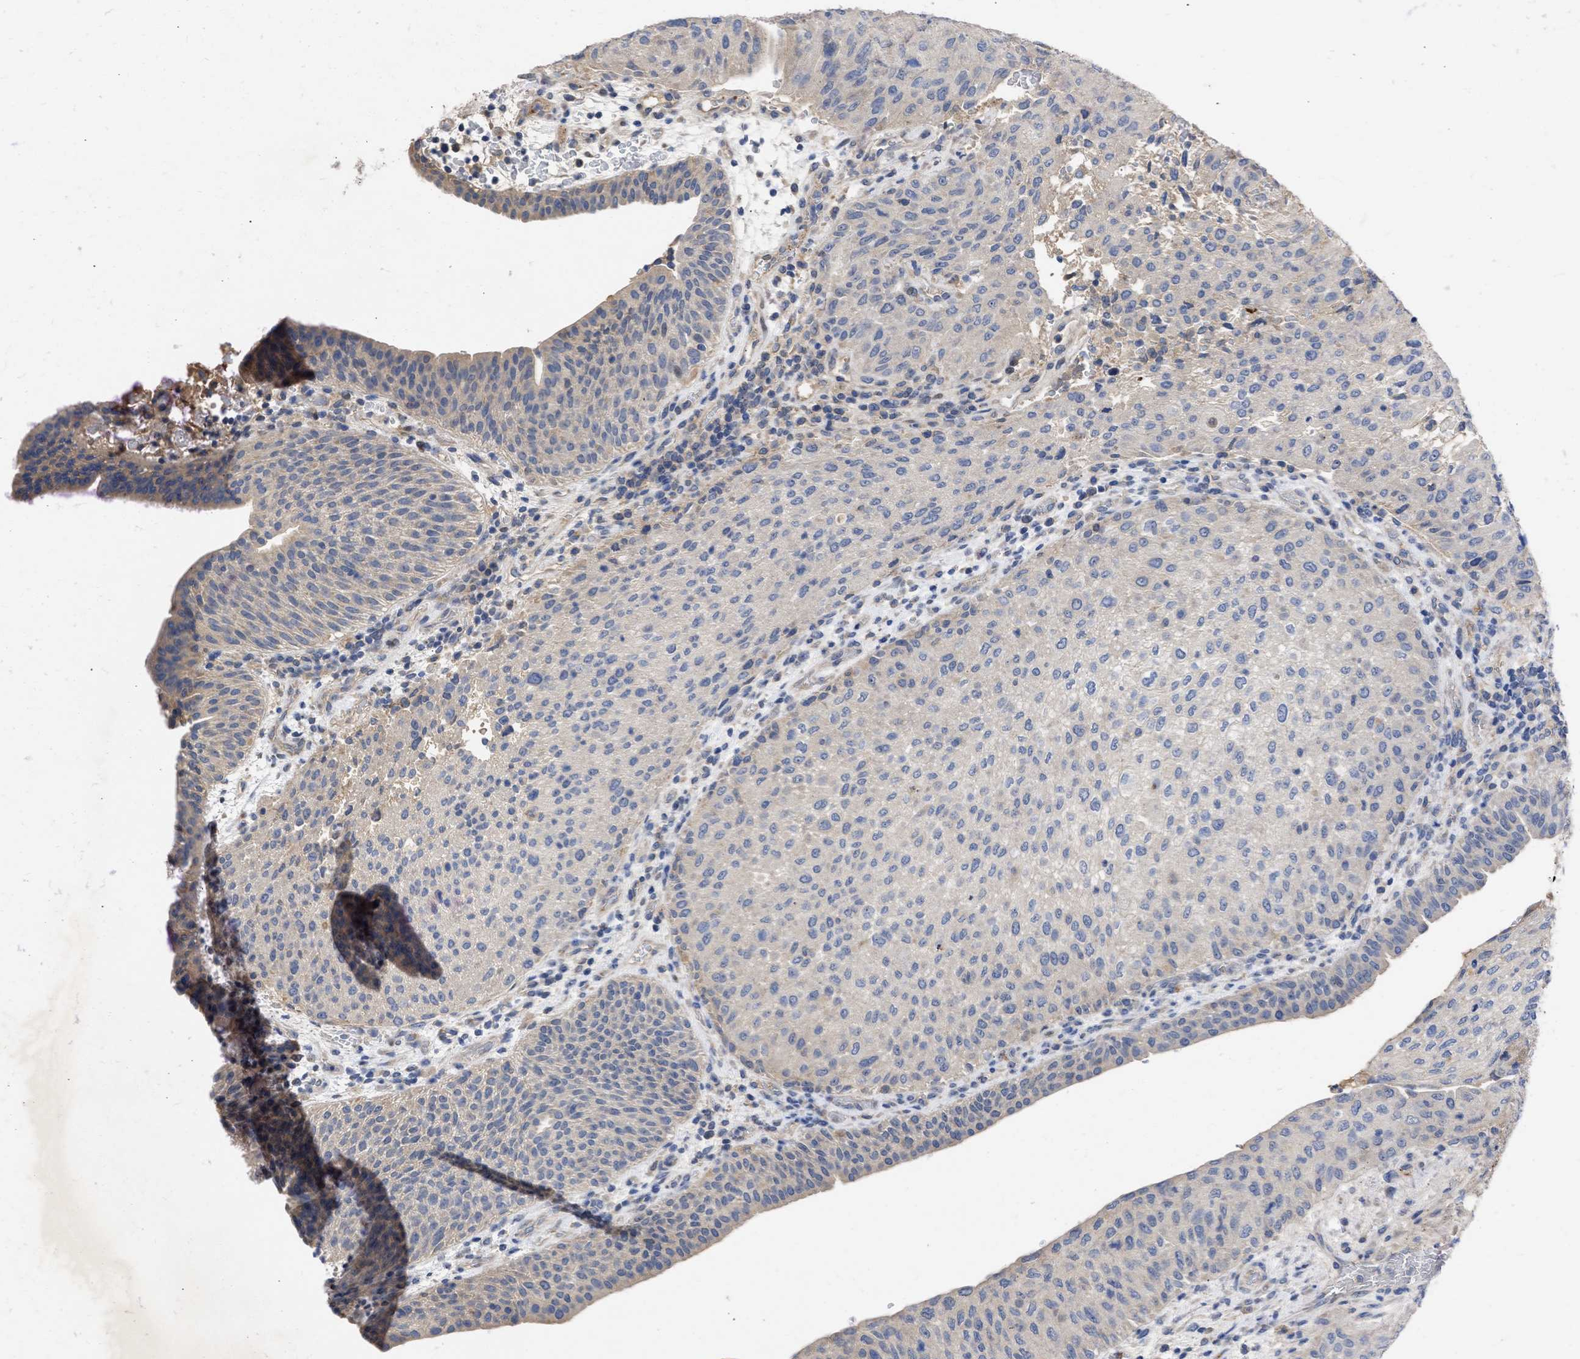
{"staining": {"intensity": "negative", "quantity": "none", "location": "none"}, "tissue": "urothelial cancer", "cell_type": "Tumor cells", "image_type": "cancer", "snomed": [{"axis": "morphology", "description": "Urothelial carcinoma, Low grade"}, {"axis": "morphology", "description": "Urothelial carcinoma, High grade"}, {"axis": "topography", "description": "Urinary bladder"}], "caption": "The immunohistochemistry photomicrograph has no significant positivity in tumor cells of urothelial cancer tissue. Brightfield microscopy of immunohistochemistry stained with DAB (brown) and hematoxylin (blue), captured at high magnification.", "gene": "ARHGEF4", "patient": {"sex": "male", "age": 35}}